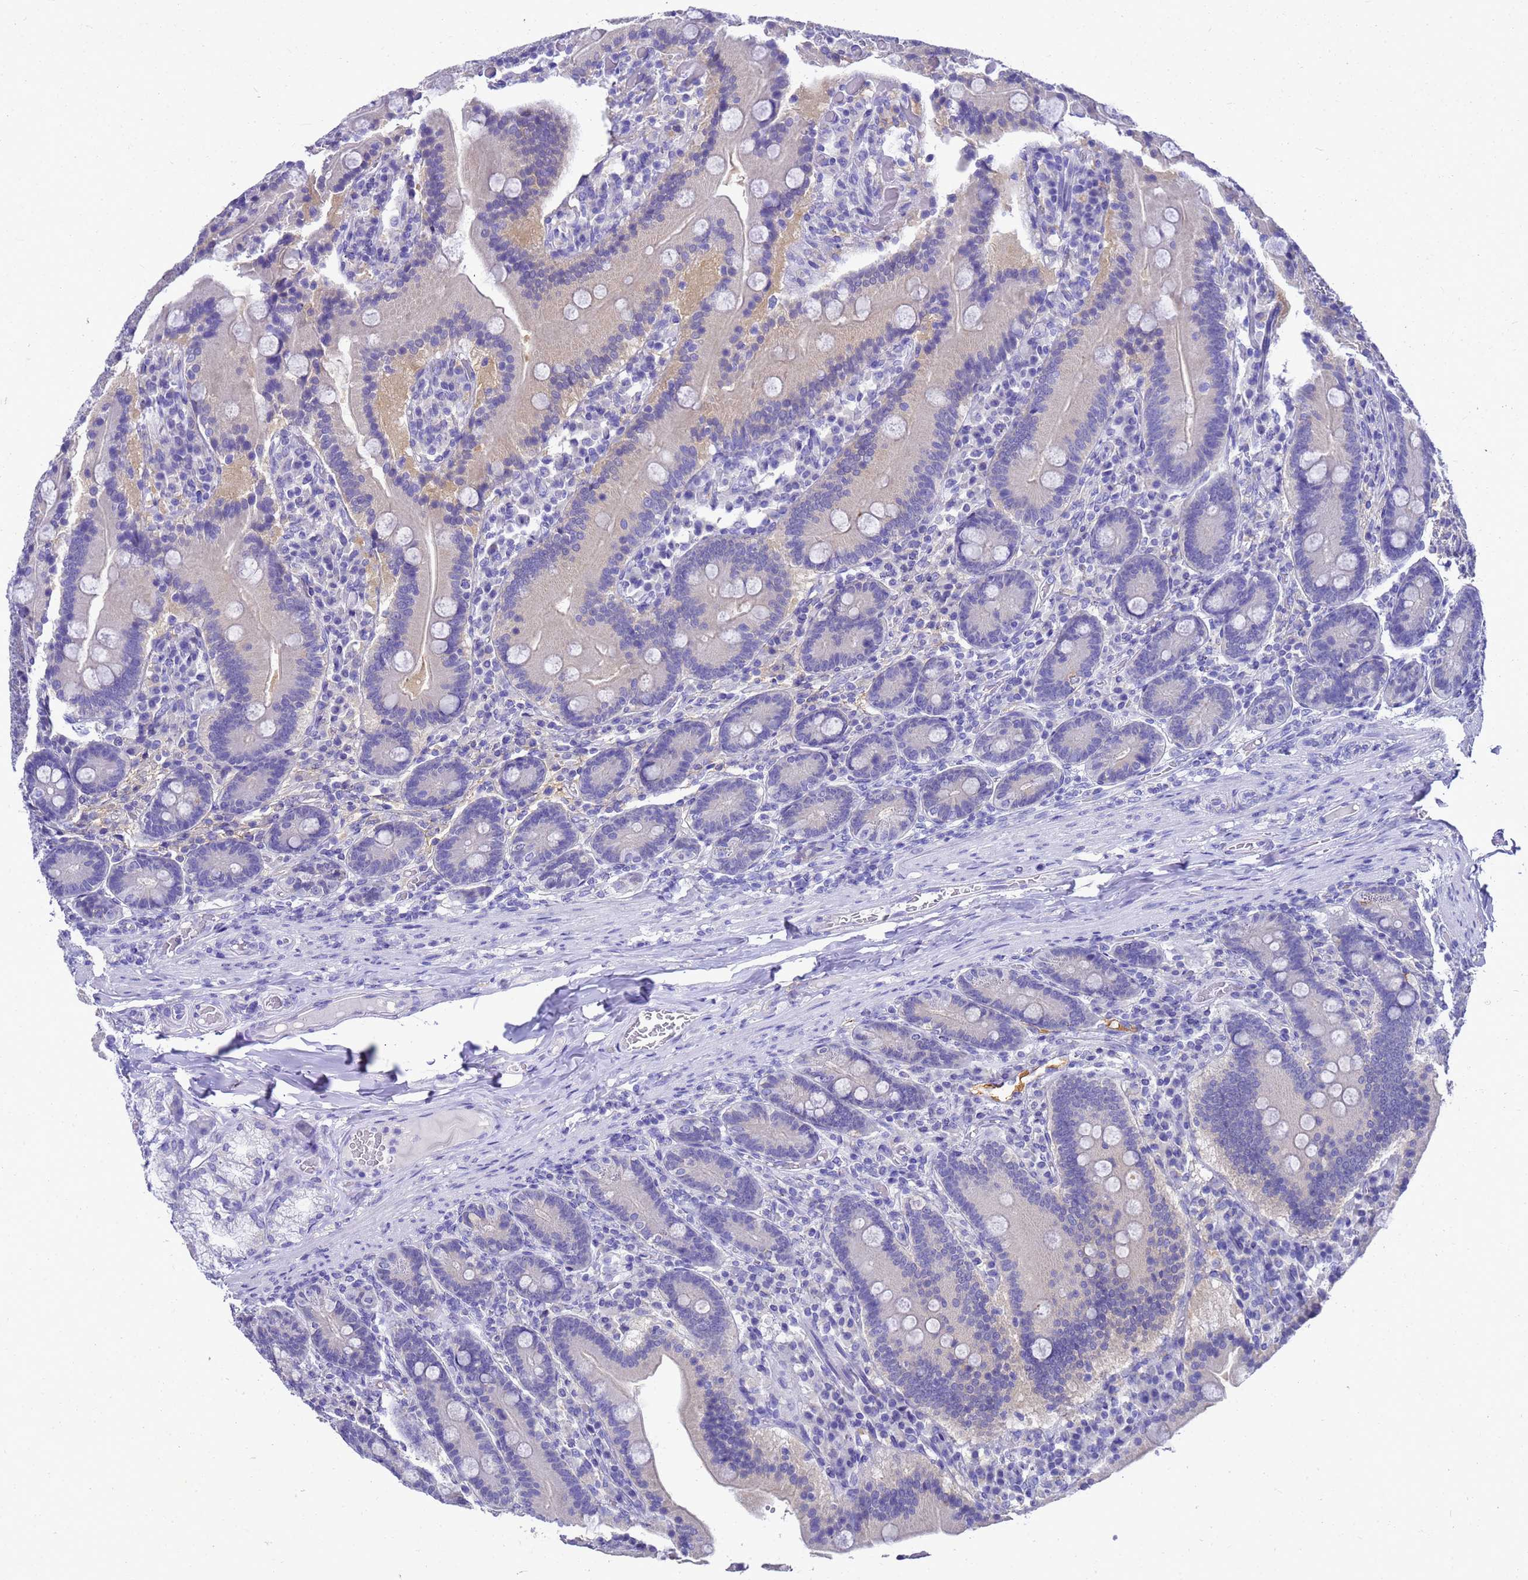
{"staining": {"intensity": "negative", "quantity": "none", "location": "none"}, "tissue": "duodenum", "cell_type": "Glandular cells", "image_type": "normal", "snomed": [{"axis": "morphology", "description": "Normal tissue, NOS"}, {"axis": "topography", "description": "Duodenum"}], "caption": "The immunohistochemistry photomicrograph has no significant staining in glandular cells of duodenum.", "gene": "MS4A13", "patient": {"sex": "female", "age": 62}}